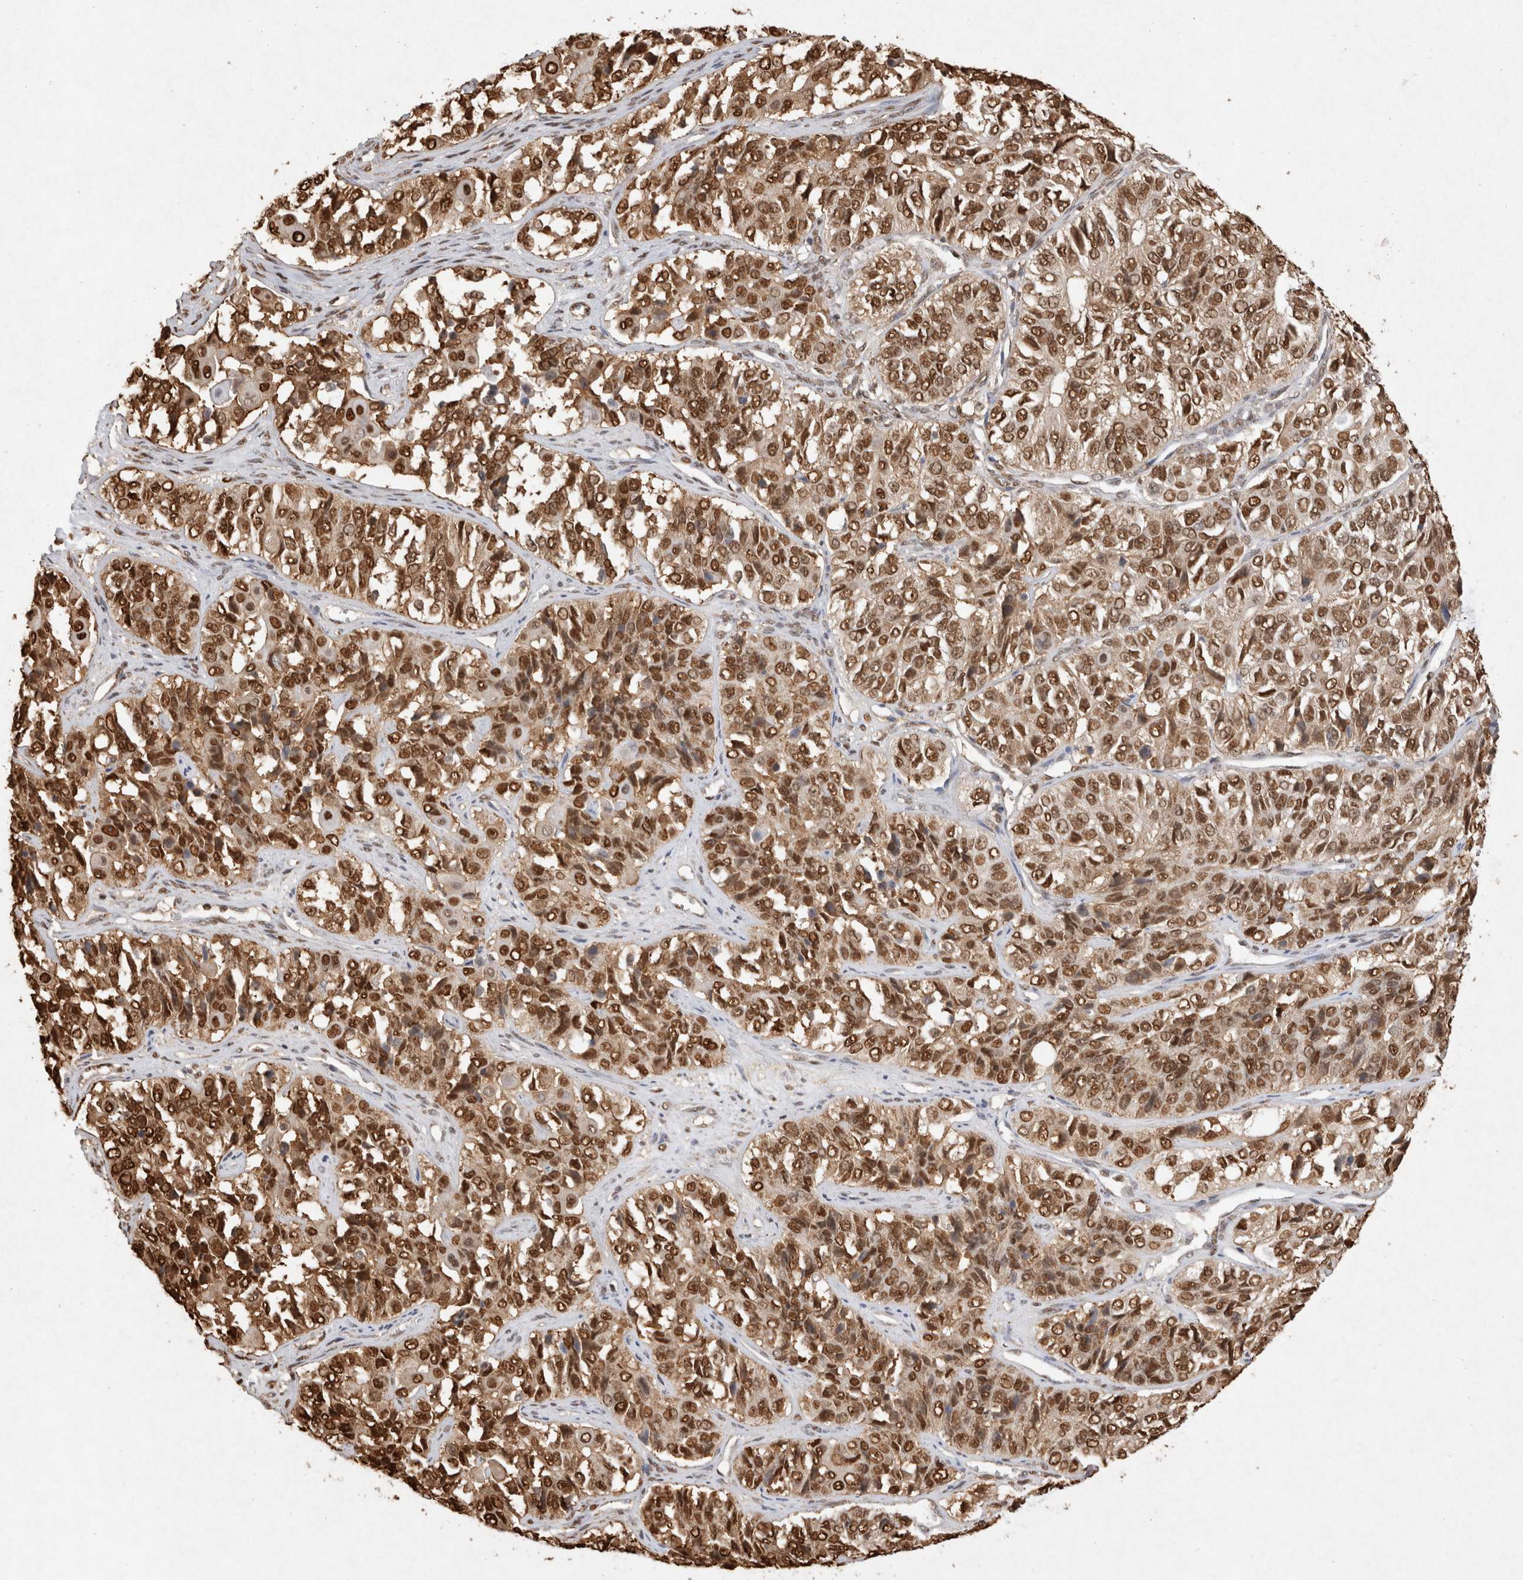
{"staining": {"intensity": "strong", "quantity": ">75%", "location": "nuclear"}, "tissue": "ovarian cancer", "cell_type": "Tumor cells", "image_type": "cancer", "snomed": [{"axis": "morphology", "description": "Carcinoma, endometroid"}, {"axis": "topography", "description": "Ovary"}], "caption": "The histopathology image demonstrates staining of endometroid carcinoma (ovarian), revealing strong nuclear protein staining (brown color) within tumor cells.", "gene": "HDGF", "patient": {"sex": "female", "age": 51}}